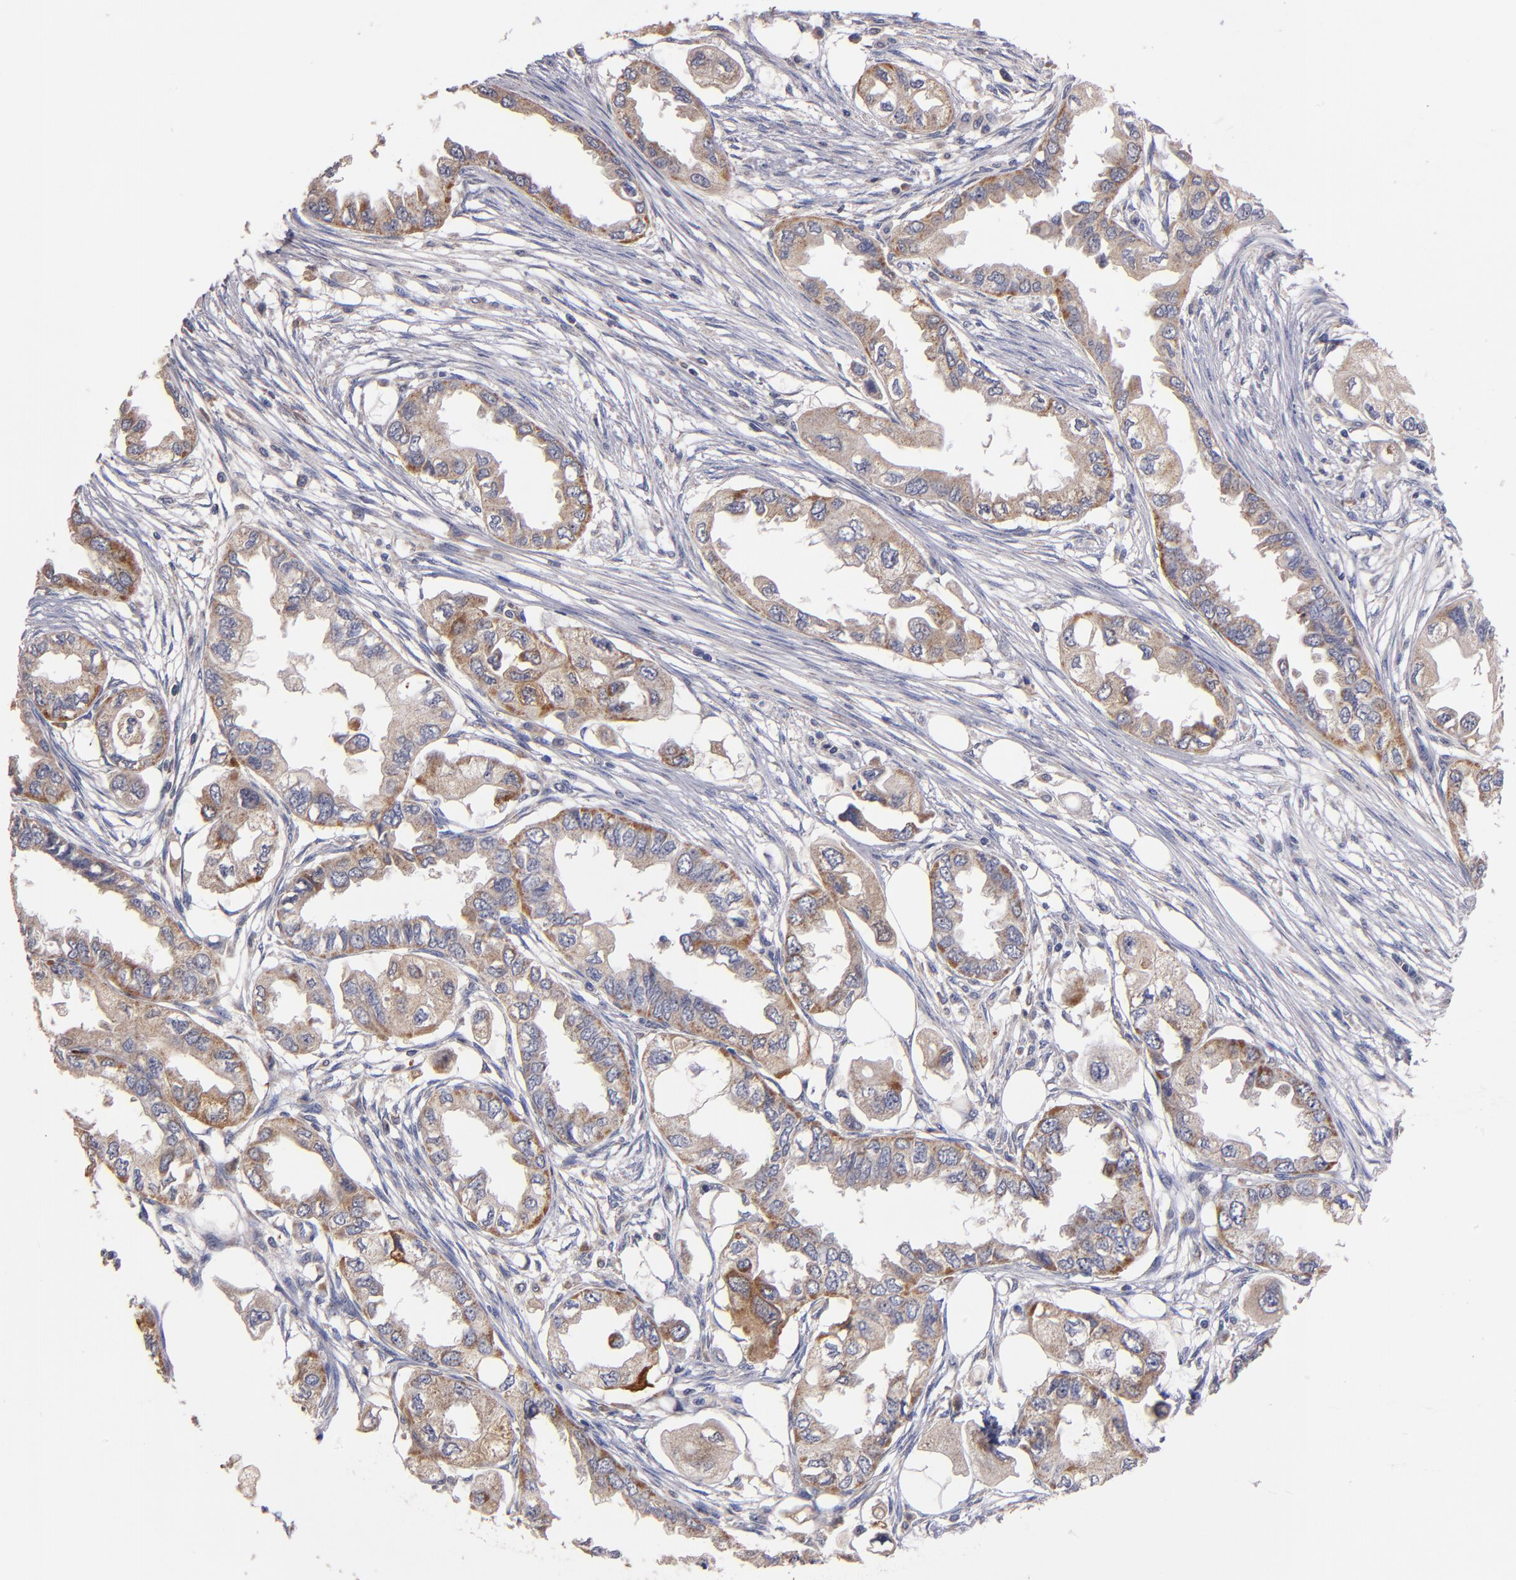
{"staining": {"intensity": "moderate", "quantity": ">75%", "location": "cytoplasmic/membranous"}, "tissue": "endometrial cancer", "cell_type": "Tumor cells", "image_type": "cancer", "snomed": [{"axis": "morphology", "description": "Adenocarcinoma, NOS"}, {"axis": "topography", "description": "Endometrium"}], "caption": "A micrograph showing moderate cytoplasmic/membranous expression in approximately >75% of tumor cells in endometrial cancer, as visualized by brown immunohistochemical staining.", "gene": "DIABLO", "patient": {"sex": "female", "age": 67}}